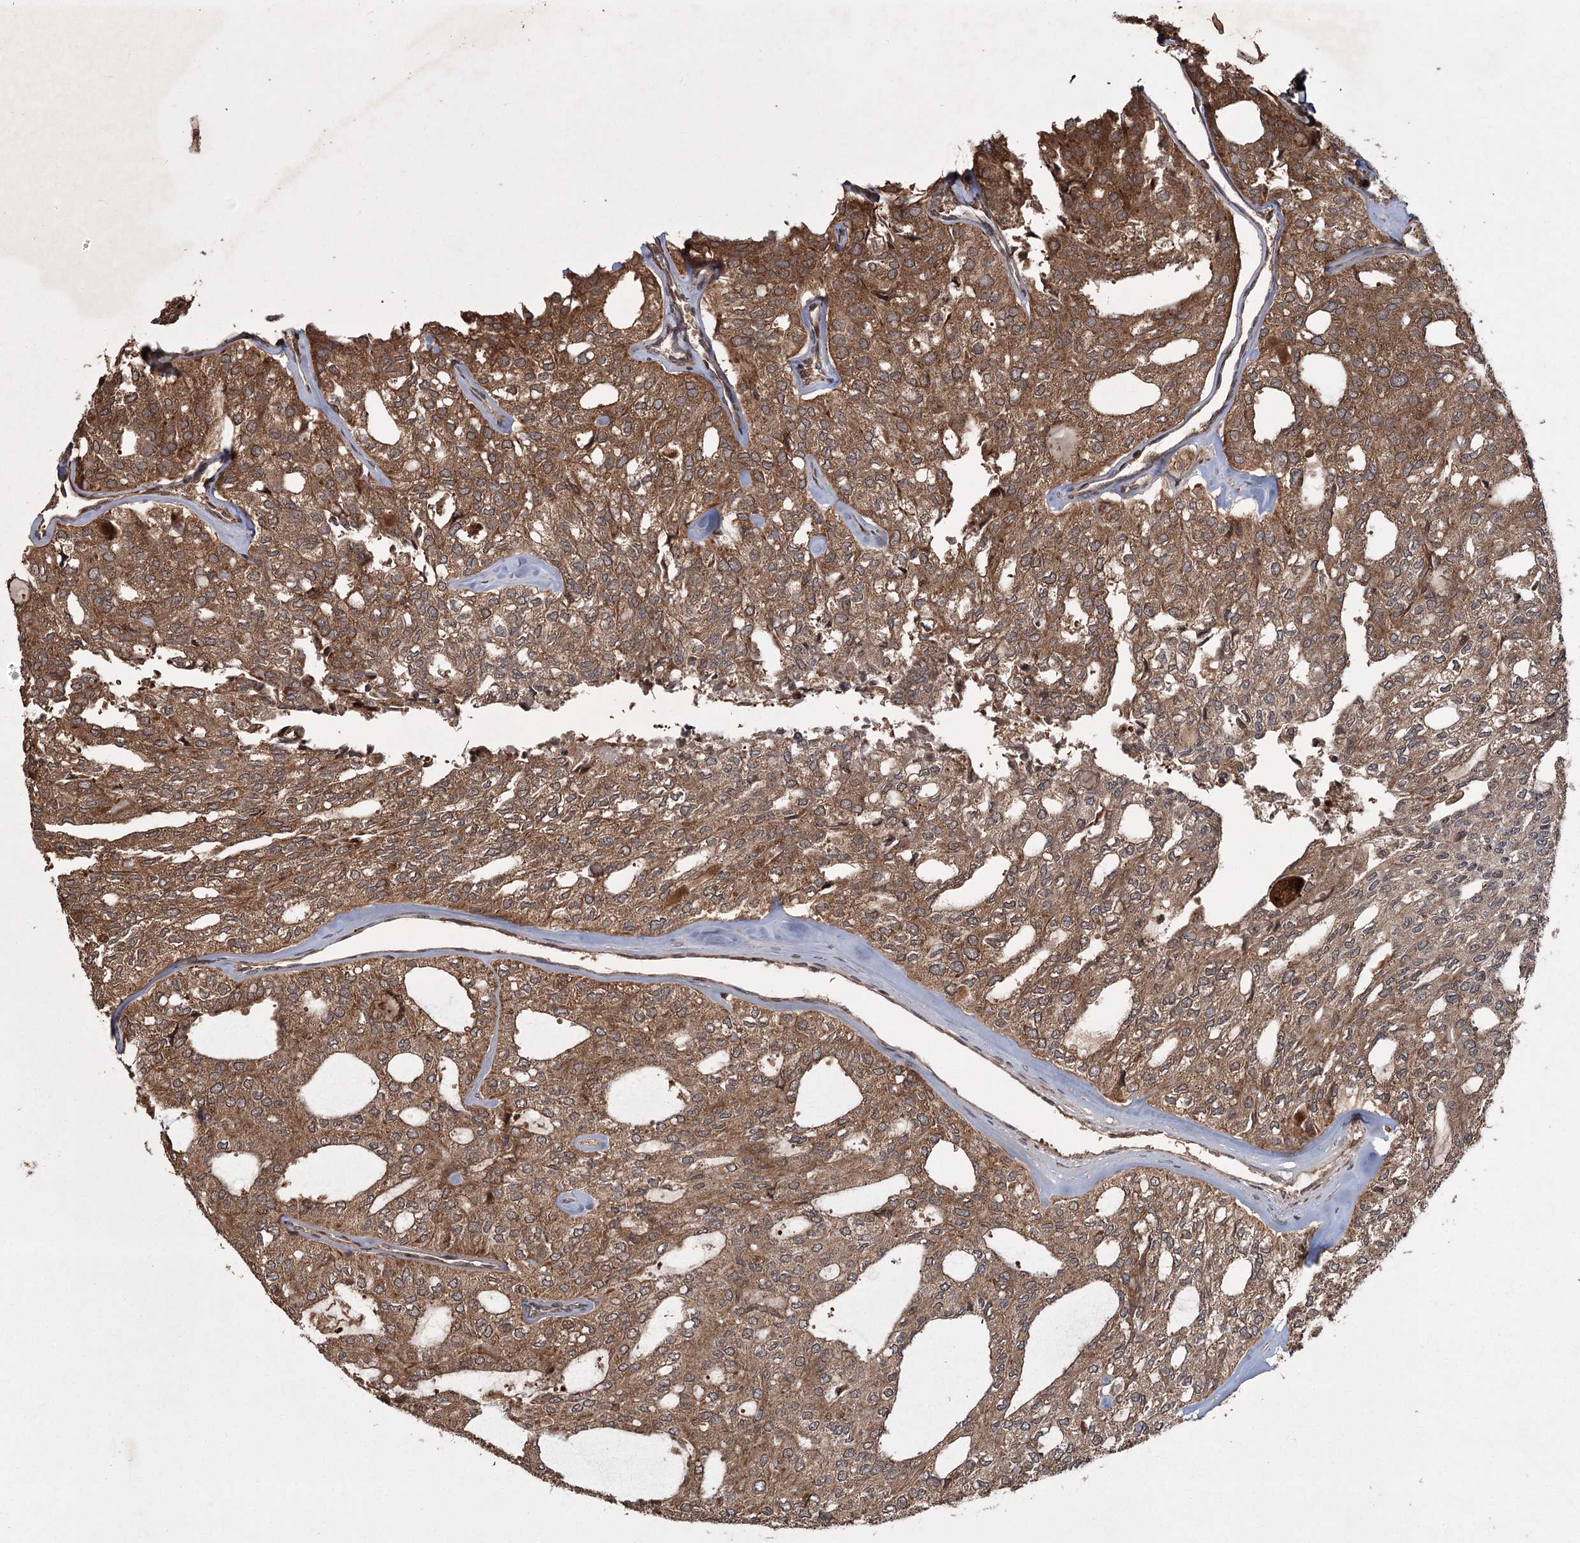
{"staining": {"intensity": "moderate", "quantity": ">75%", "location": "cytoplasmic/membranous"}, "tissue": "thyroid cancer", "cell_type": "Tumor cells", "image_type": "cancer", "snomed": [{"axis": "morphology", "description": "Follicular adenoma carcinoma, NOS"}, {"axis": "topography", "description": "Thyroid gland"}], "caption": "Brown immunohistochemical staining in human thyroid cancer (follicular adenoma carcinoma) shows moderate cytoplasmic/membranous positivity in approximately >75% of tumor cells. (DAB = brown stain, brightfield microscopy at high magnification).", "gene": "RPAP3", "patient": {"sex": "male", "age": 75}}